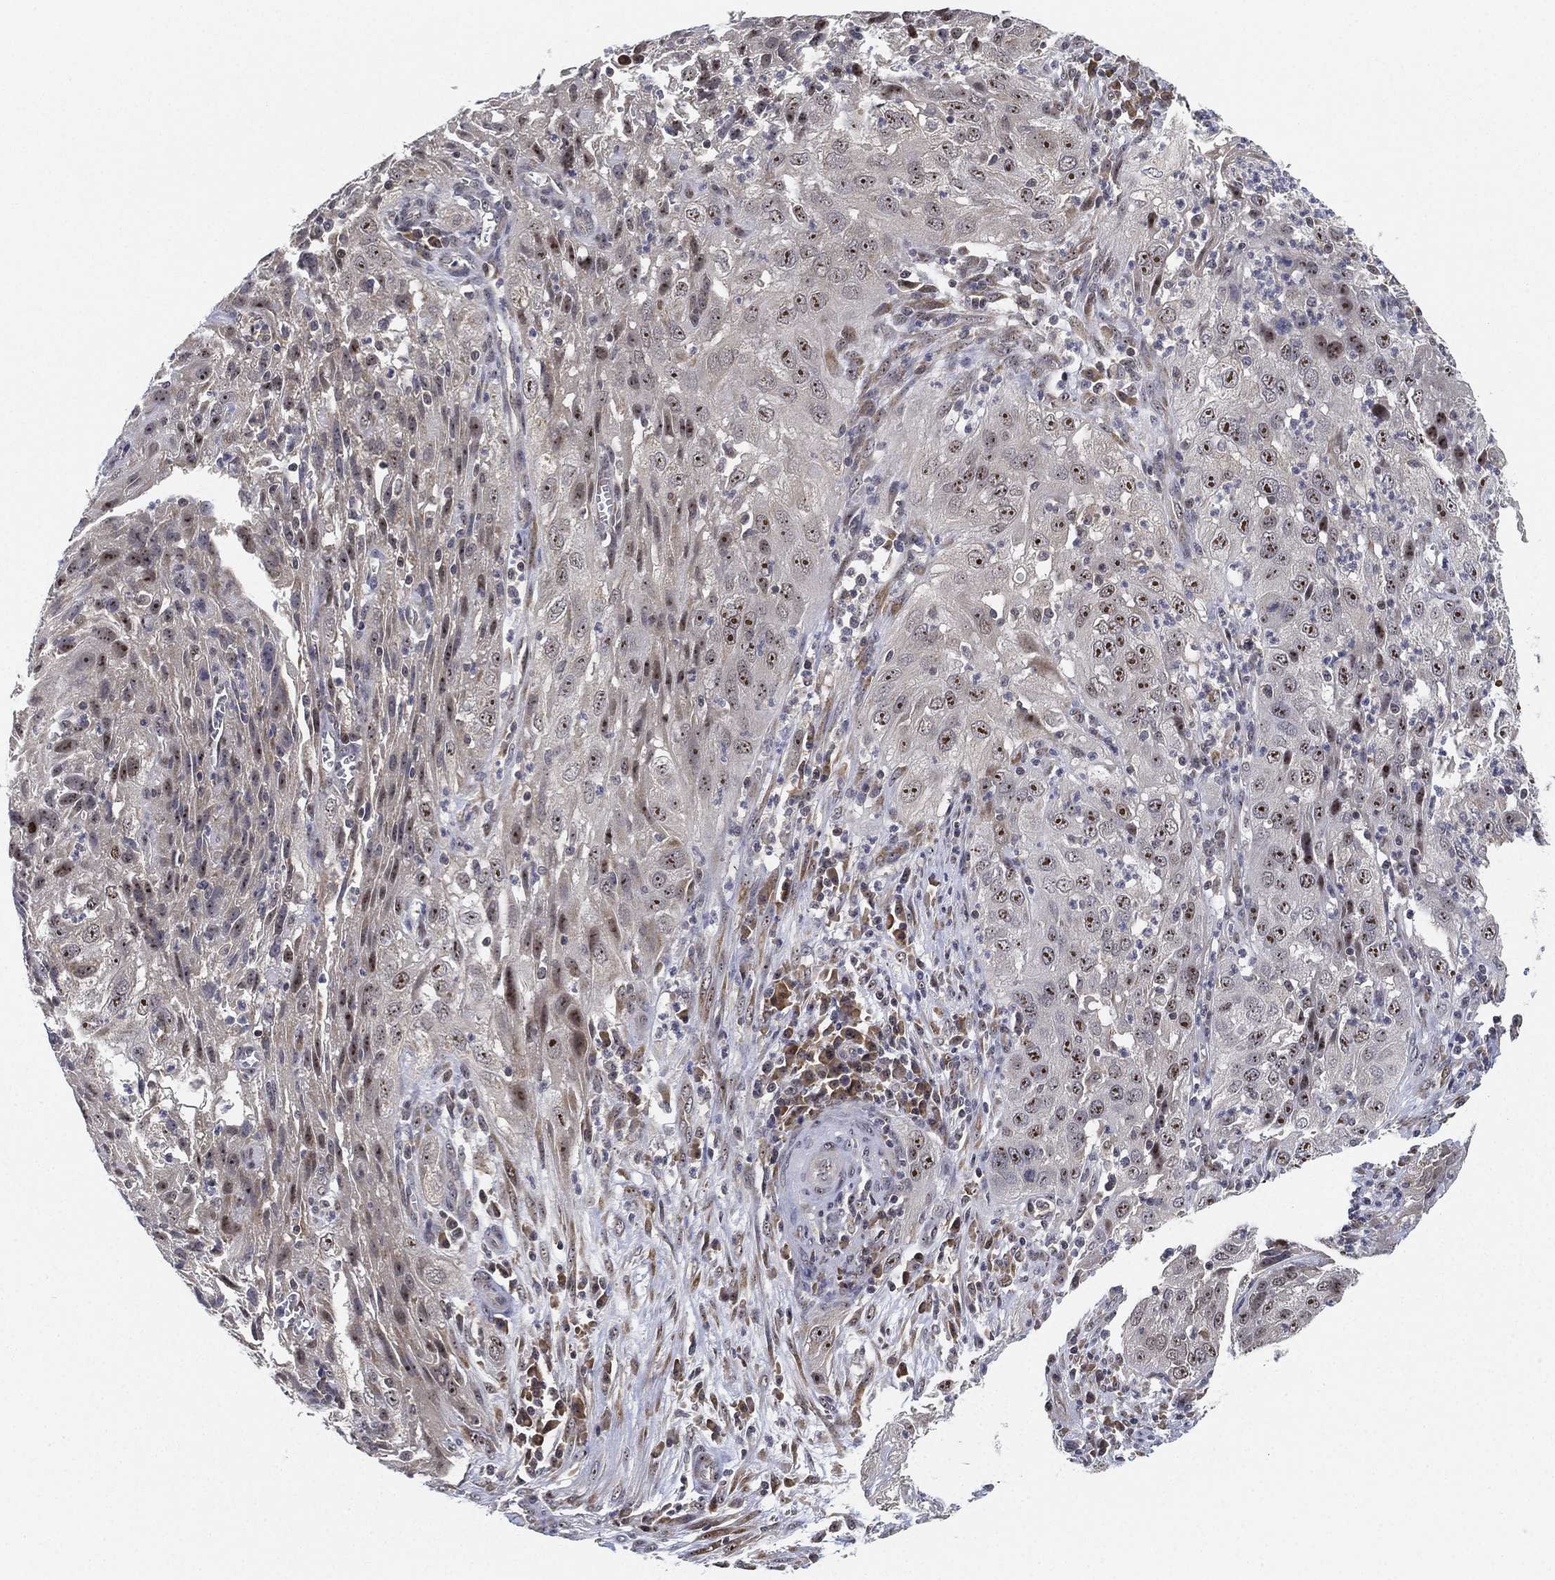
{"staining": {"intensity": "moderate", "quantity": ">75%", "location": "nuclear"}, "tissue": "cervical cancer", "cell_type": "Tumor cells", "image_type": "cancer", "snomed": [{"axis": "morphology", "description": "Squamous cell carcinoma, NOS"}, {"axis": "topography", "description": "Cervix"}], "caption": "Protein analysis of cervical squamous cell carcinoma tissue shows moderate nuclear positivity in approximately >75% of tumor cells.", "gene": "PPP1R16B", "patient": {"sex": "female", "age": 32}}